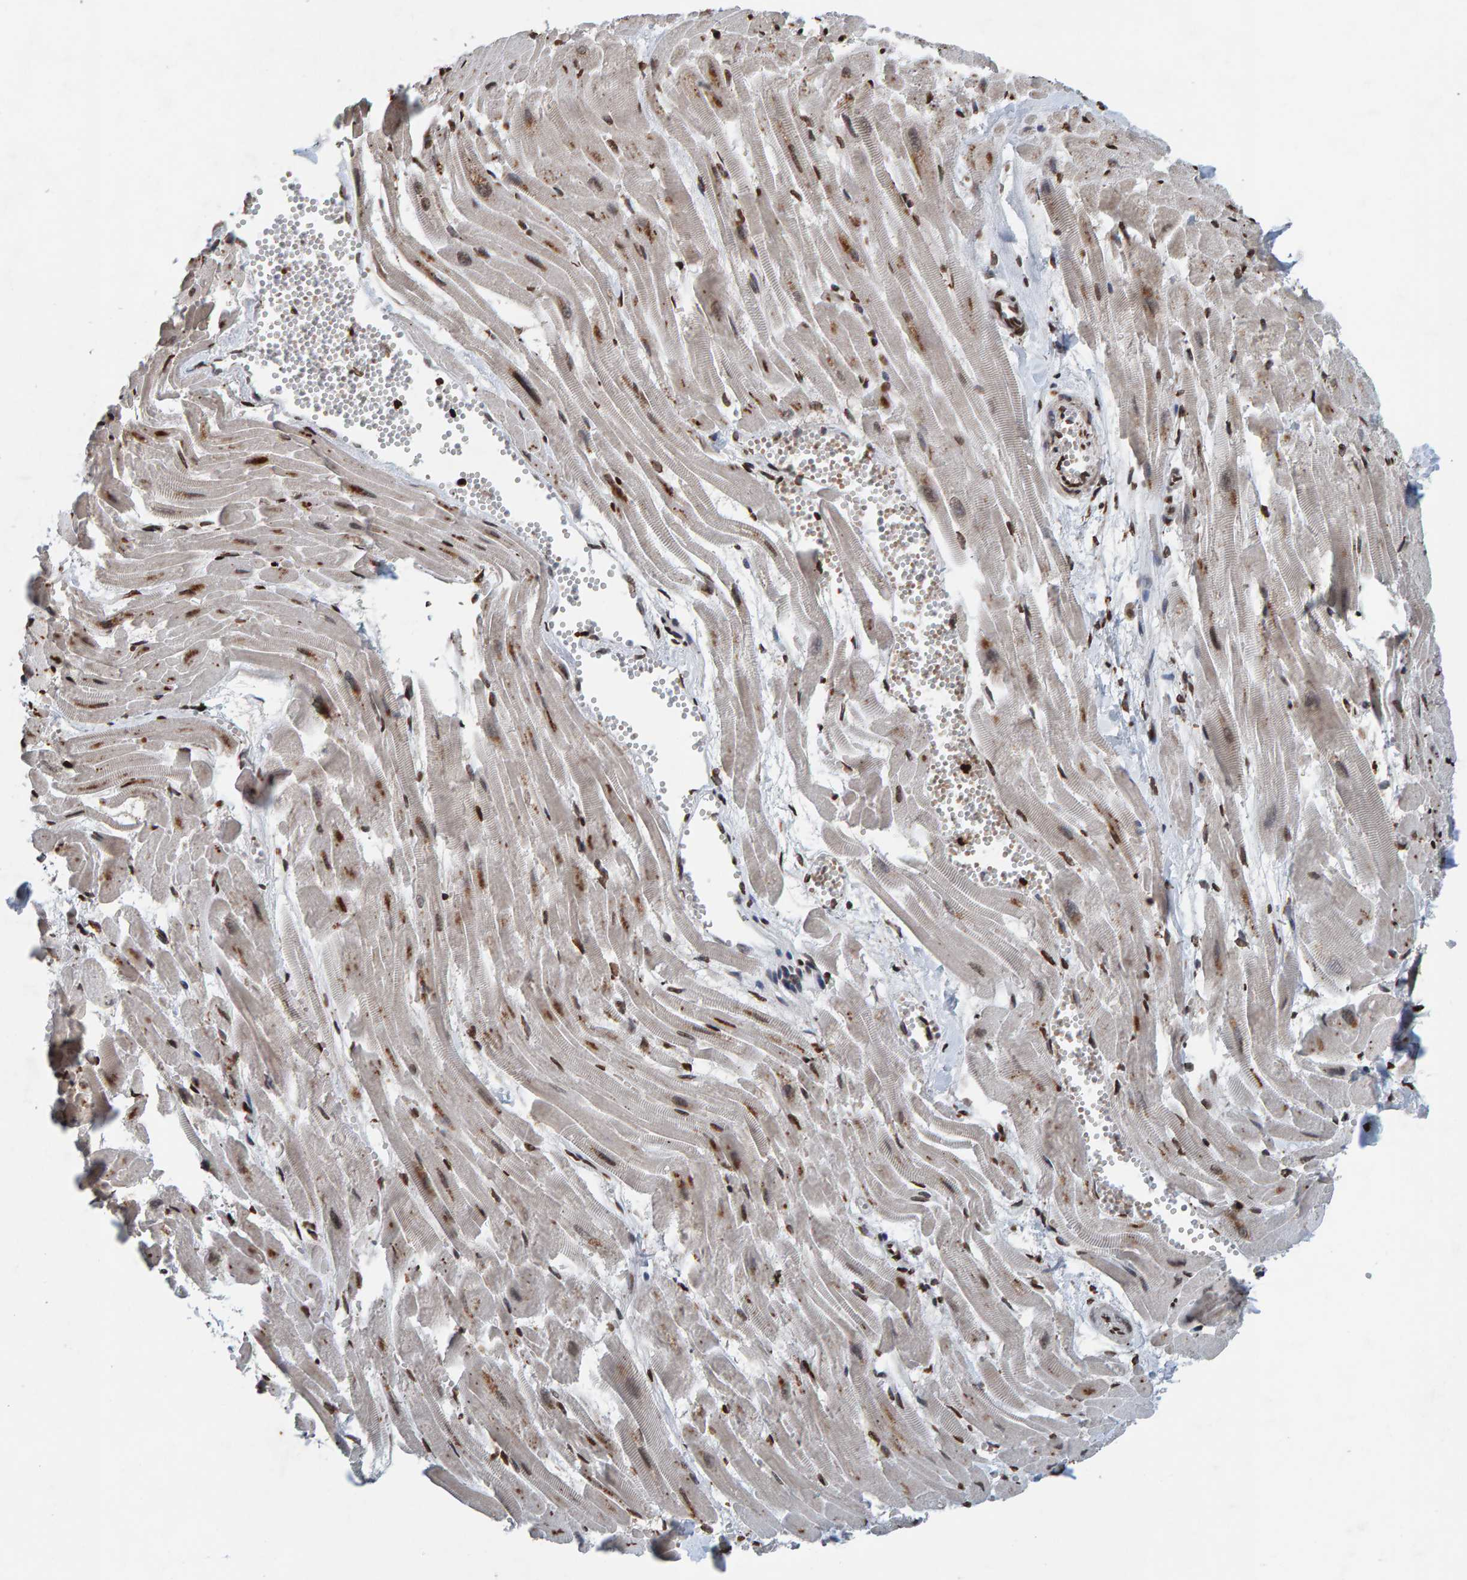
{"staining": {"intensity": "moderate", "quantity": ">75%", "location": "nuclear"}, "tissue": "heart muscle", "cell_type": "Cardiomyocytes", "image_type": "normal", "snomed": [{"axis": "morphology", "description": "Normal tissue, NOS"}, {"axis": "topography", "description": "Heart"}], "caption": "About >75% of cardiomyocytes in unremarkable human heart muscle exhibit moderate nuclear protein staining as visualized by brown immunohistochemical staining.", "gene": "H2AZ1", "patient": {"sex": "female", "age": 19}}